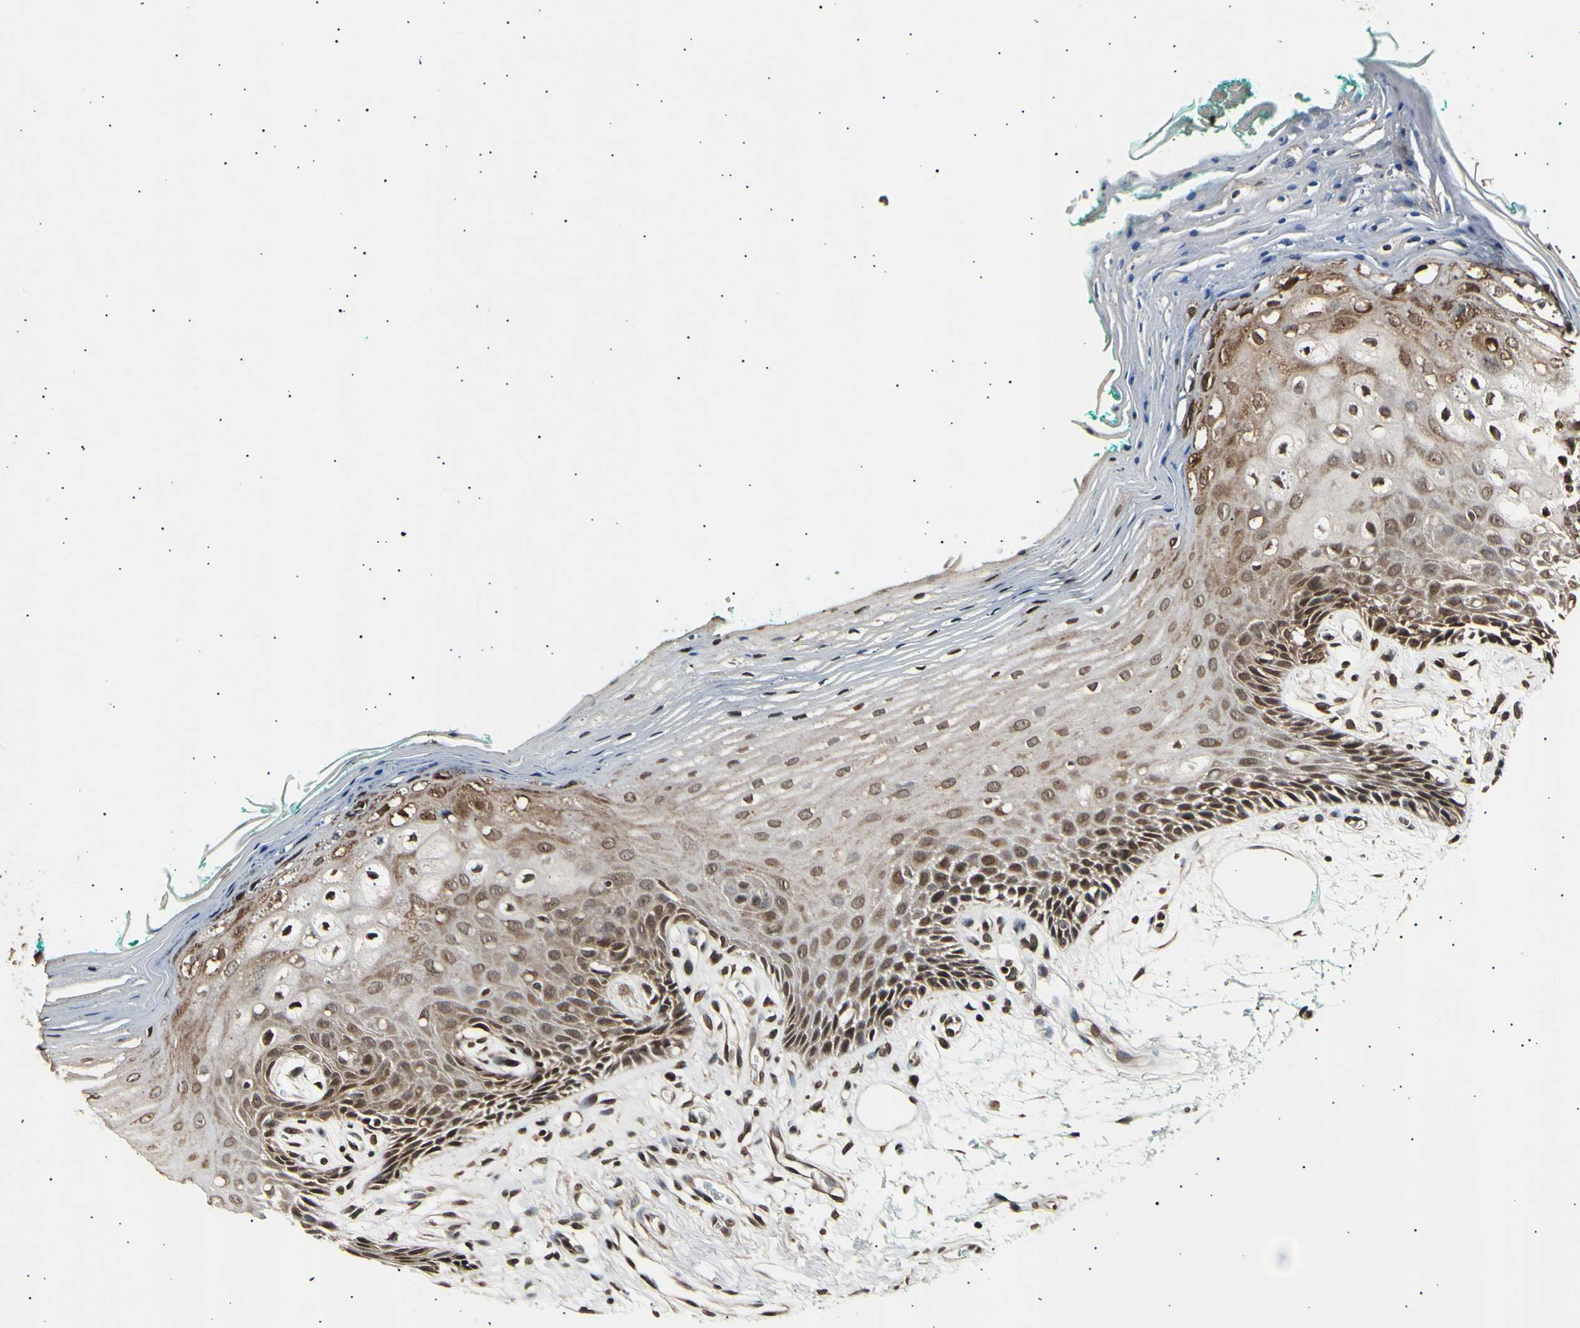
{"staining": {"intensity": "moderate", "quantity": ">75%", "location": "cytoplasmic/membranous,nuclear"}, "tissue": "oral mucosa", "cell_type": "Squamous epithelial cells", "image_type": "normal", "snomed": [{"axis": "morphology", "description": "Normal tissue, NOS"}, {"axis": "topography", "description": "Skeletal muscle"}, {"axis": "topography", "description": "Oral tissue"}, {"axis": "topography", "description": "Peripheral nerve tissue"}], "caption": "Immunohistochemical staining of benign human oral mucosa shows moderate cytoplasmic/membranous,nuclear protein staining in approximately >75% of squamous epithelial cells. The staining is performed using DAB (3,3'-diaminobenzidine) brown chromogen to label protein expression. The nuclei are counter-stained blue using hematoxylin.", "gene": "ANAPC7", "patient": {"sex": "female", "age": 84}}